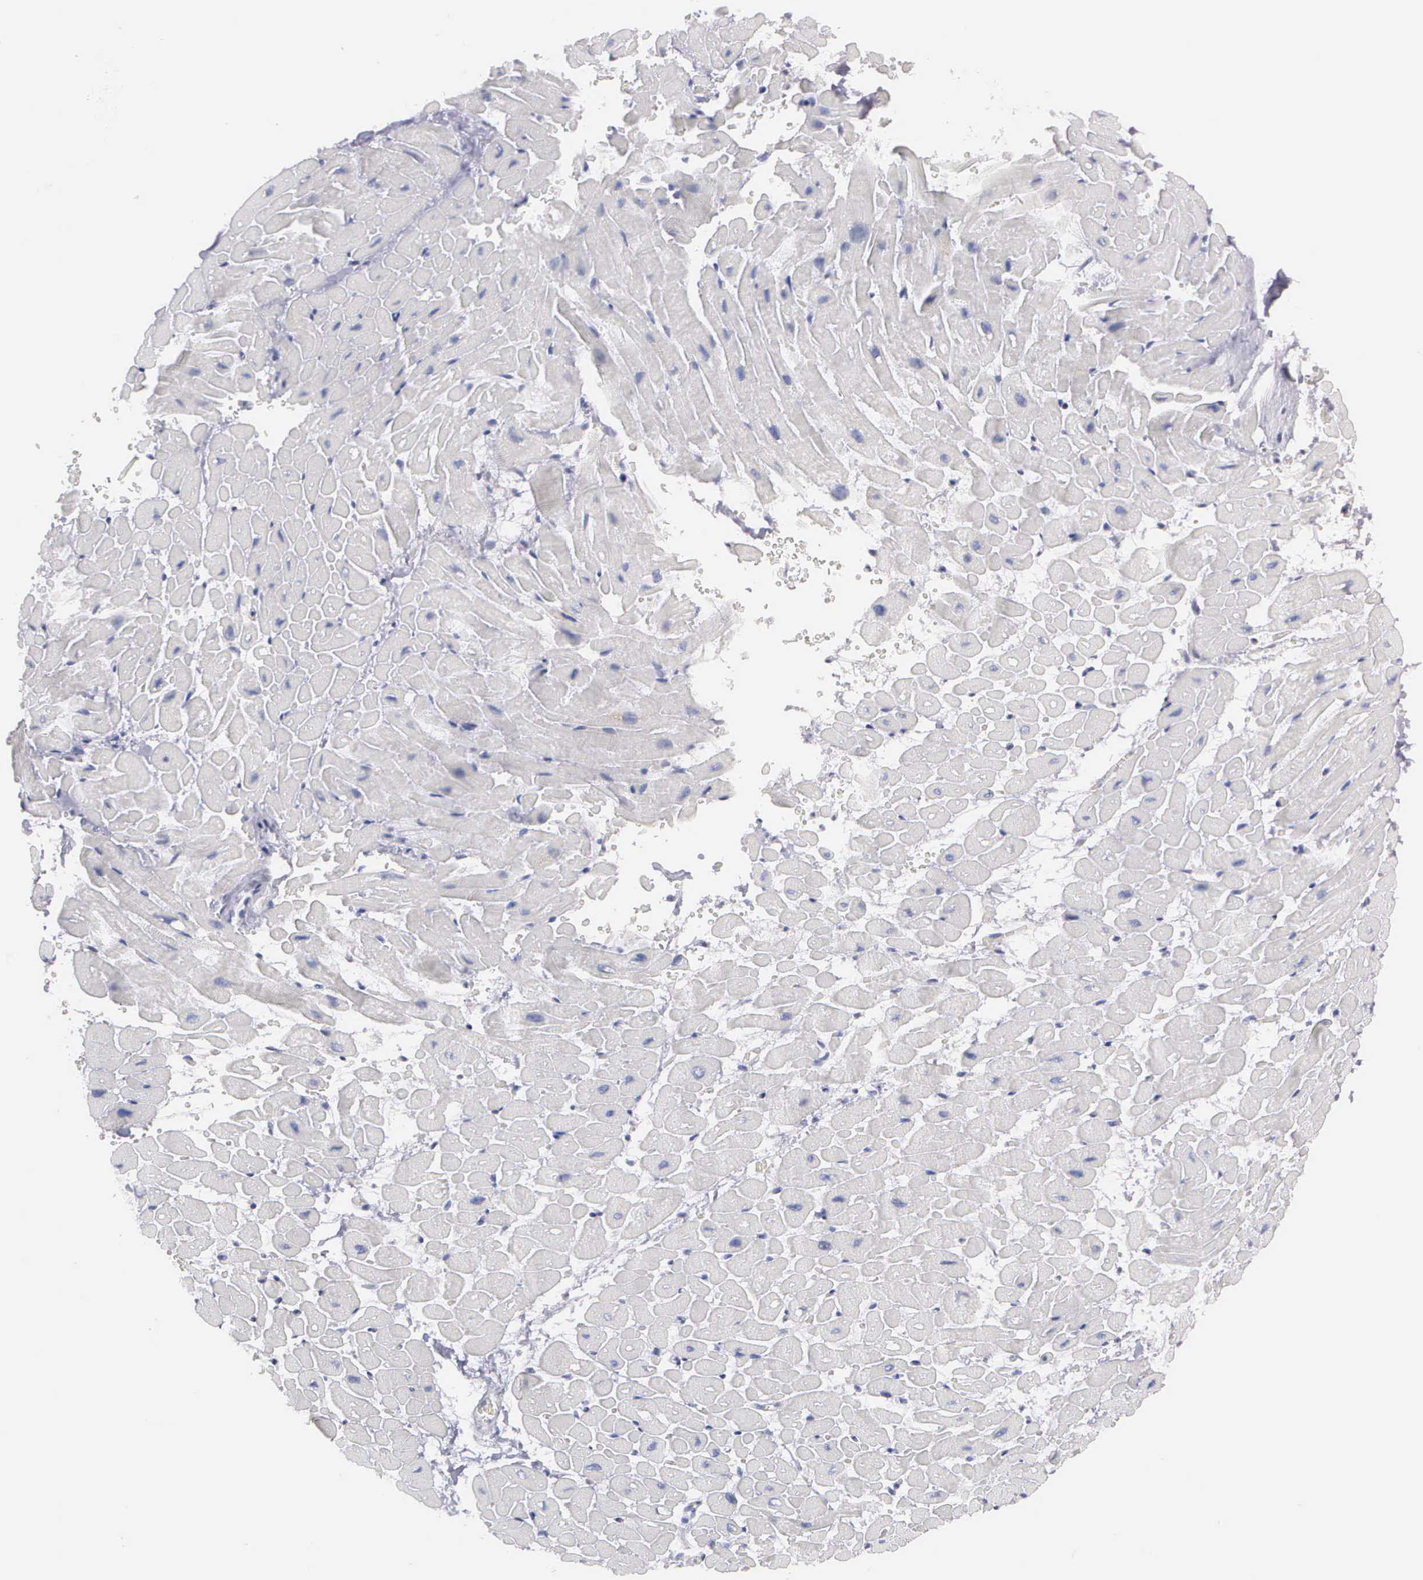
{"staining": {"intensity": "negative", "quantity": "none", "location": "none"}, "tissue": "heart muscle", "cell_type": "Cardiomyocytes", "image_type": "normal", "snomed": [{"axis": "morphology", "description": "Normal tissue, NOS"}, {"axis": "topography", "description": "Heart"}], "caption": "This is a micrograph of immunohistochemistry (IHC) staining of benign heart muscle, which shows no expression in cardiomyocytes.", "gene": "CEP170B", "patient": {"sex": "male", "age": 45}}